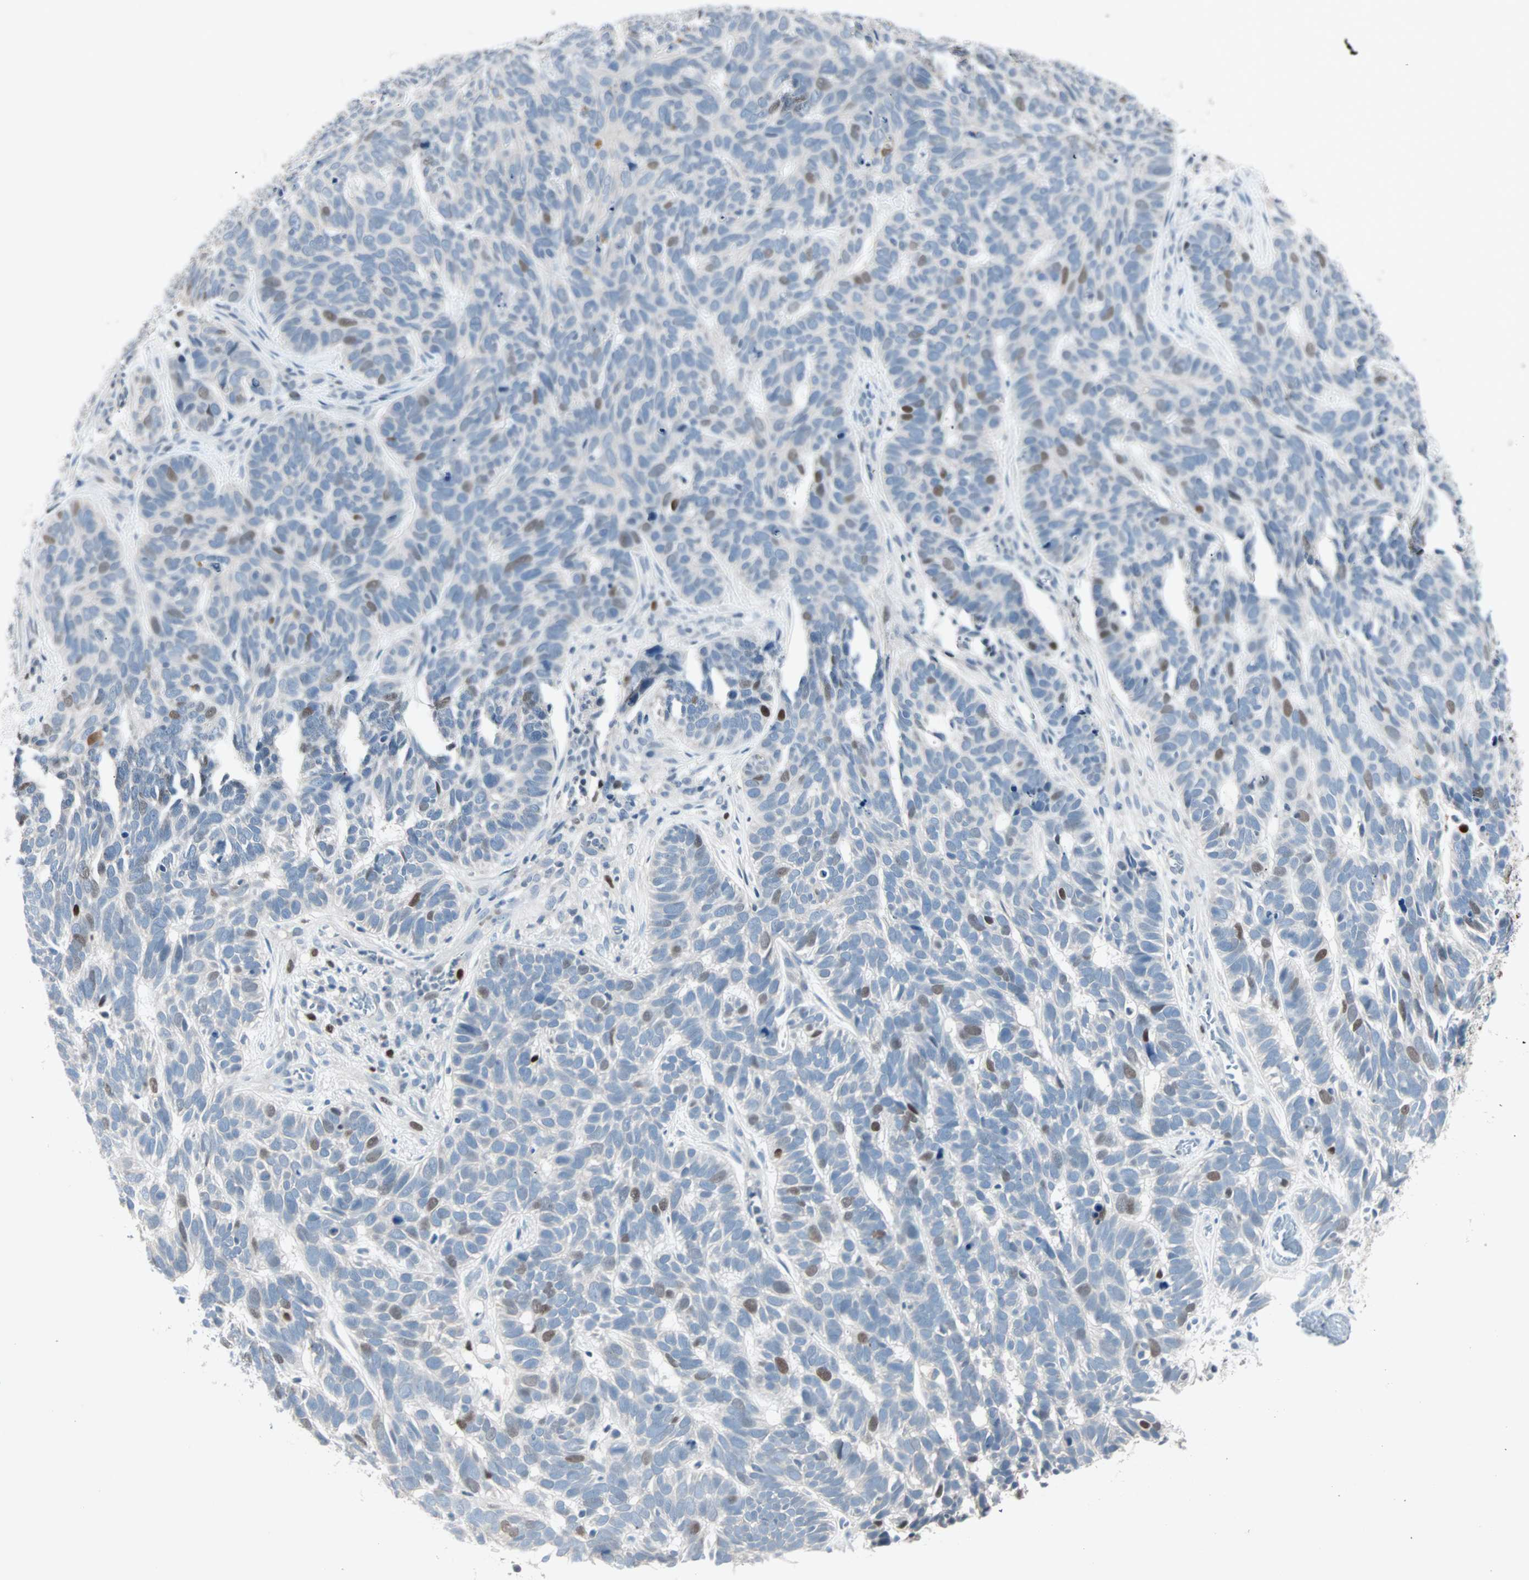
{"staining": {"intensity": "moderate", "quantity": "<25%", "location": "nuclear"}, "tissue": "skin cancer", "cell_type": "Tumor cells", "image_type": "cancer", "snomed": [{"axis": "morphology", "description": "Basal cell carcinoma"}, {"axis": "topography", "description": "Skin"}], "caption": "Skin cancer stained with immunohistochemistry shows moderate nuclear staining in approximately <25% of tumor cells. (IHC, brightfield microscopy, high magnification).", "gene": "CCNE2", "patient": {"sex": "male", "age": 87}}